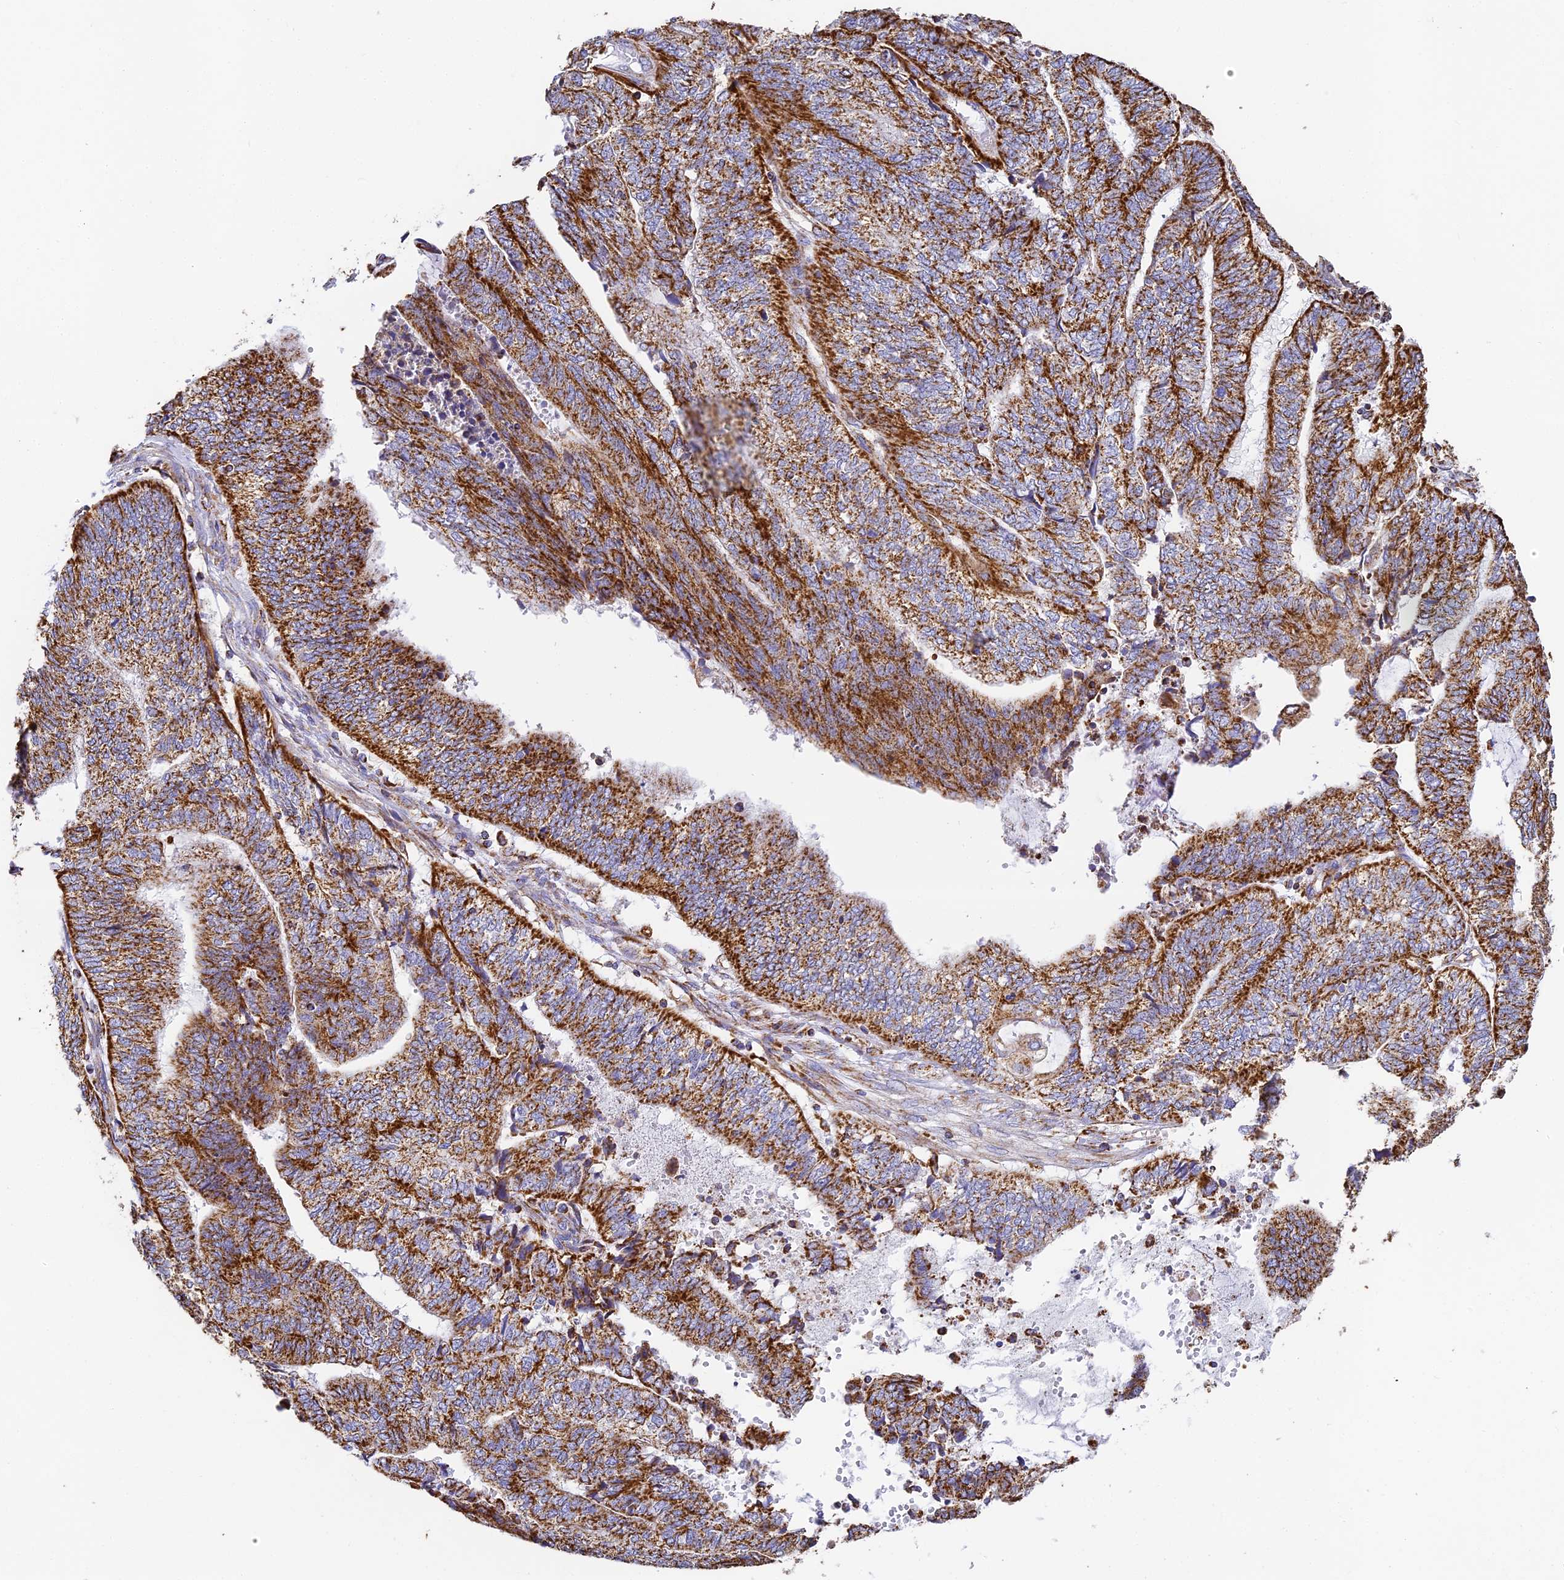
{"staining": {"intensity": "strong", "quantity": ">75%", "location": "cytoplasmic/membranous"}, "tissue": "endometrial cancer", "cell_type": "Tumor cells", "image_type": "cancer", "snomed": [{"axis": "morphology", "description": "Adenocarcinoma, NOS"}, {"axis": "topography", "description": "Uterus"}, {"axis": "topography", "description": "Endometrium"}], "caption": "Tumor cells demonstrate high levels of strong cytoplasmic/membranous positivity in approximately >75% of cells in endometrial adenocarcinoma.", "gene": "COX6C", "patient": {"sex": "female", "age": 70}}